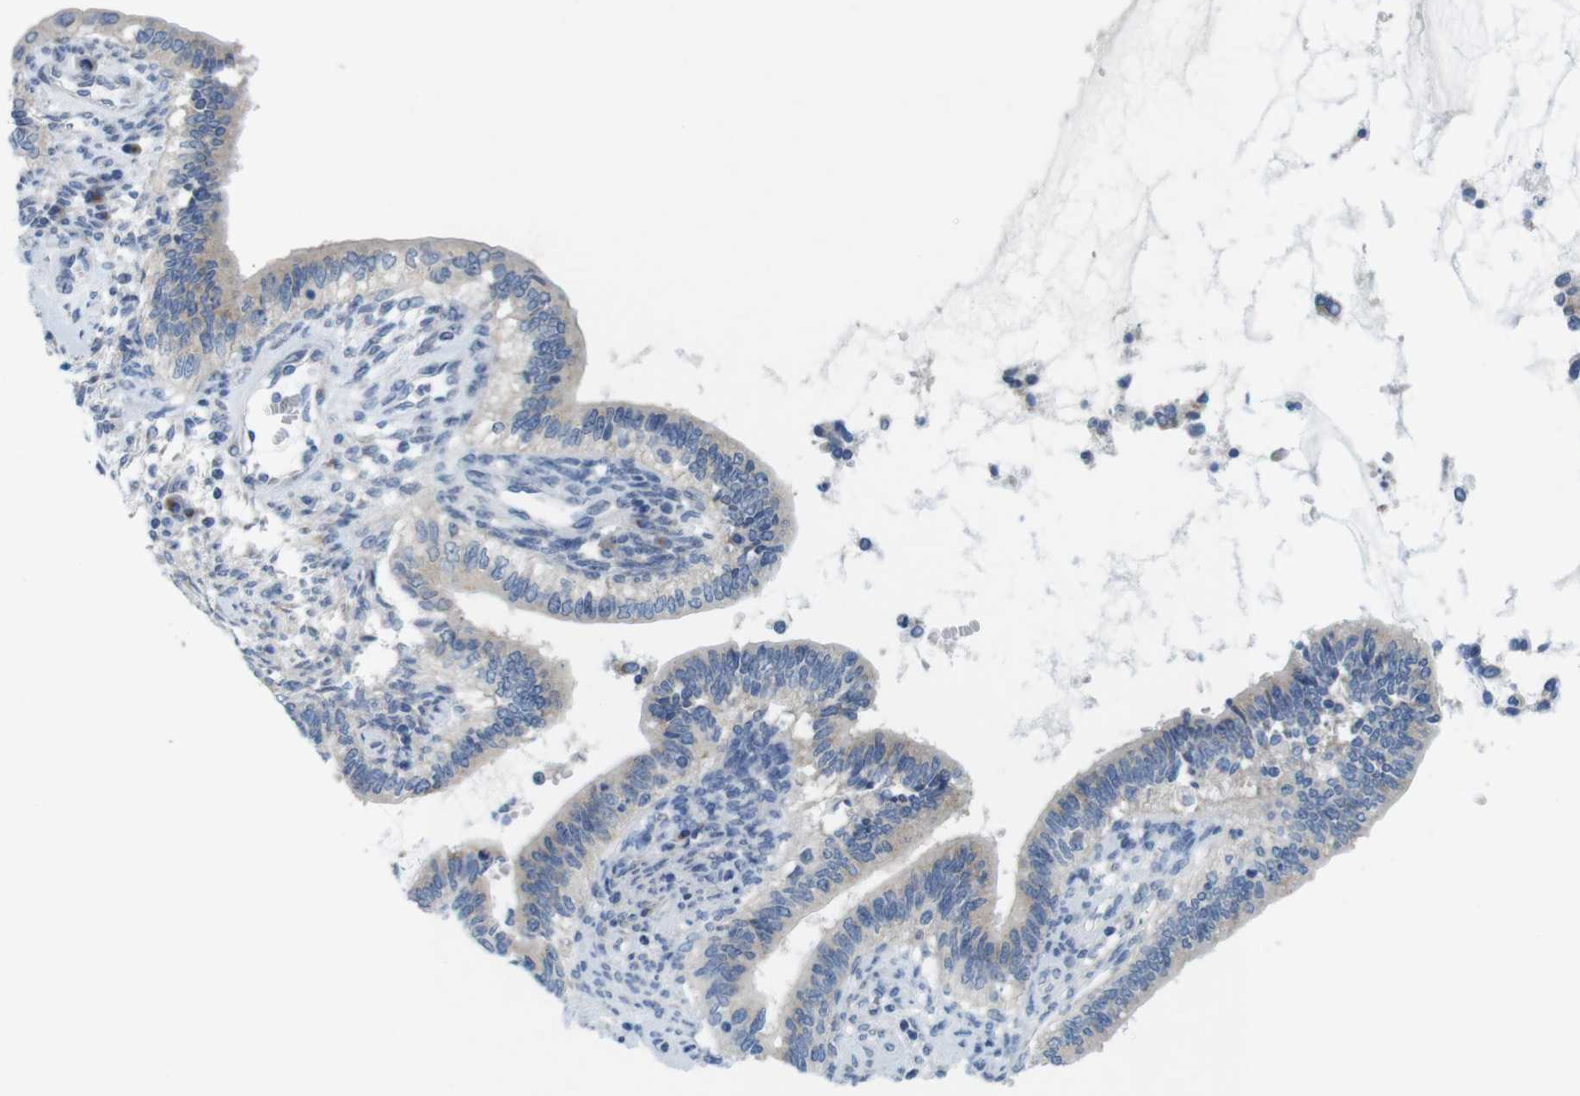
{"staining": {"intensity": "moderate", "quantity": "25%-75%", "location": "cytoplasmic/membranous"}, "tissue": "cervical cancer", "cell_type": "Tumor cells", "image_type": "cancer", "snomed": [{"axis": "morphology", "description": "Adenocarcinoma, NOS"}, {"axis": "topography", "description": "Cervix"}], "caption": "Tumor cells show moderate cytoplasmic/membranous positivity in approximately 25%-75% of cells in cervical cancer (adenocarcinoma).", "gene": "GOLGA2", "patient": {"sex": "female", "age": 44}}